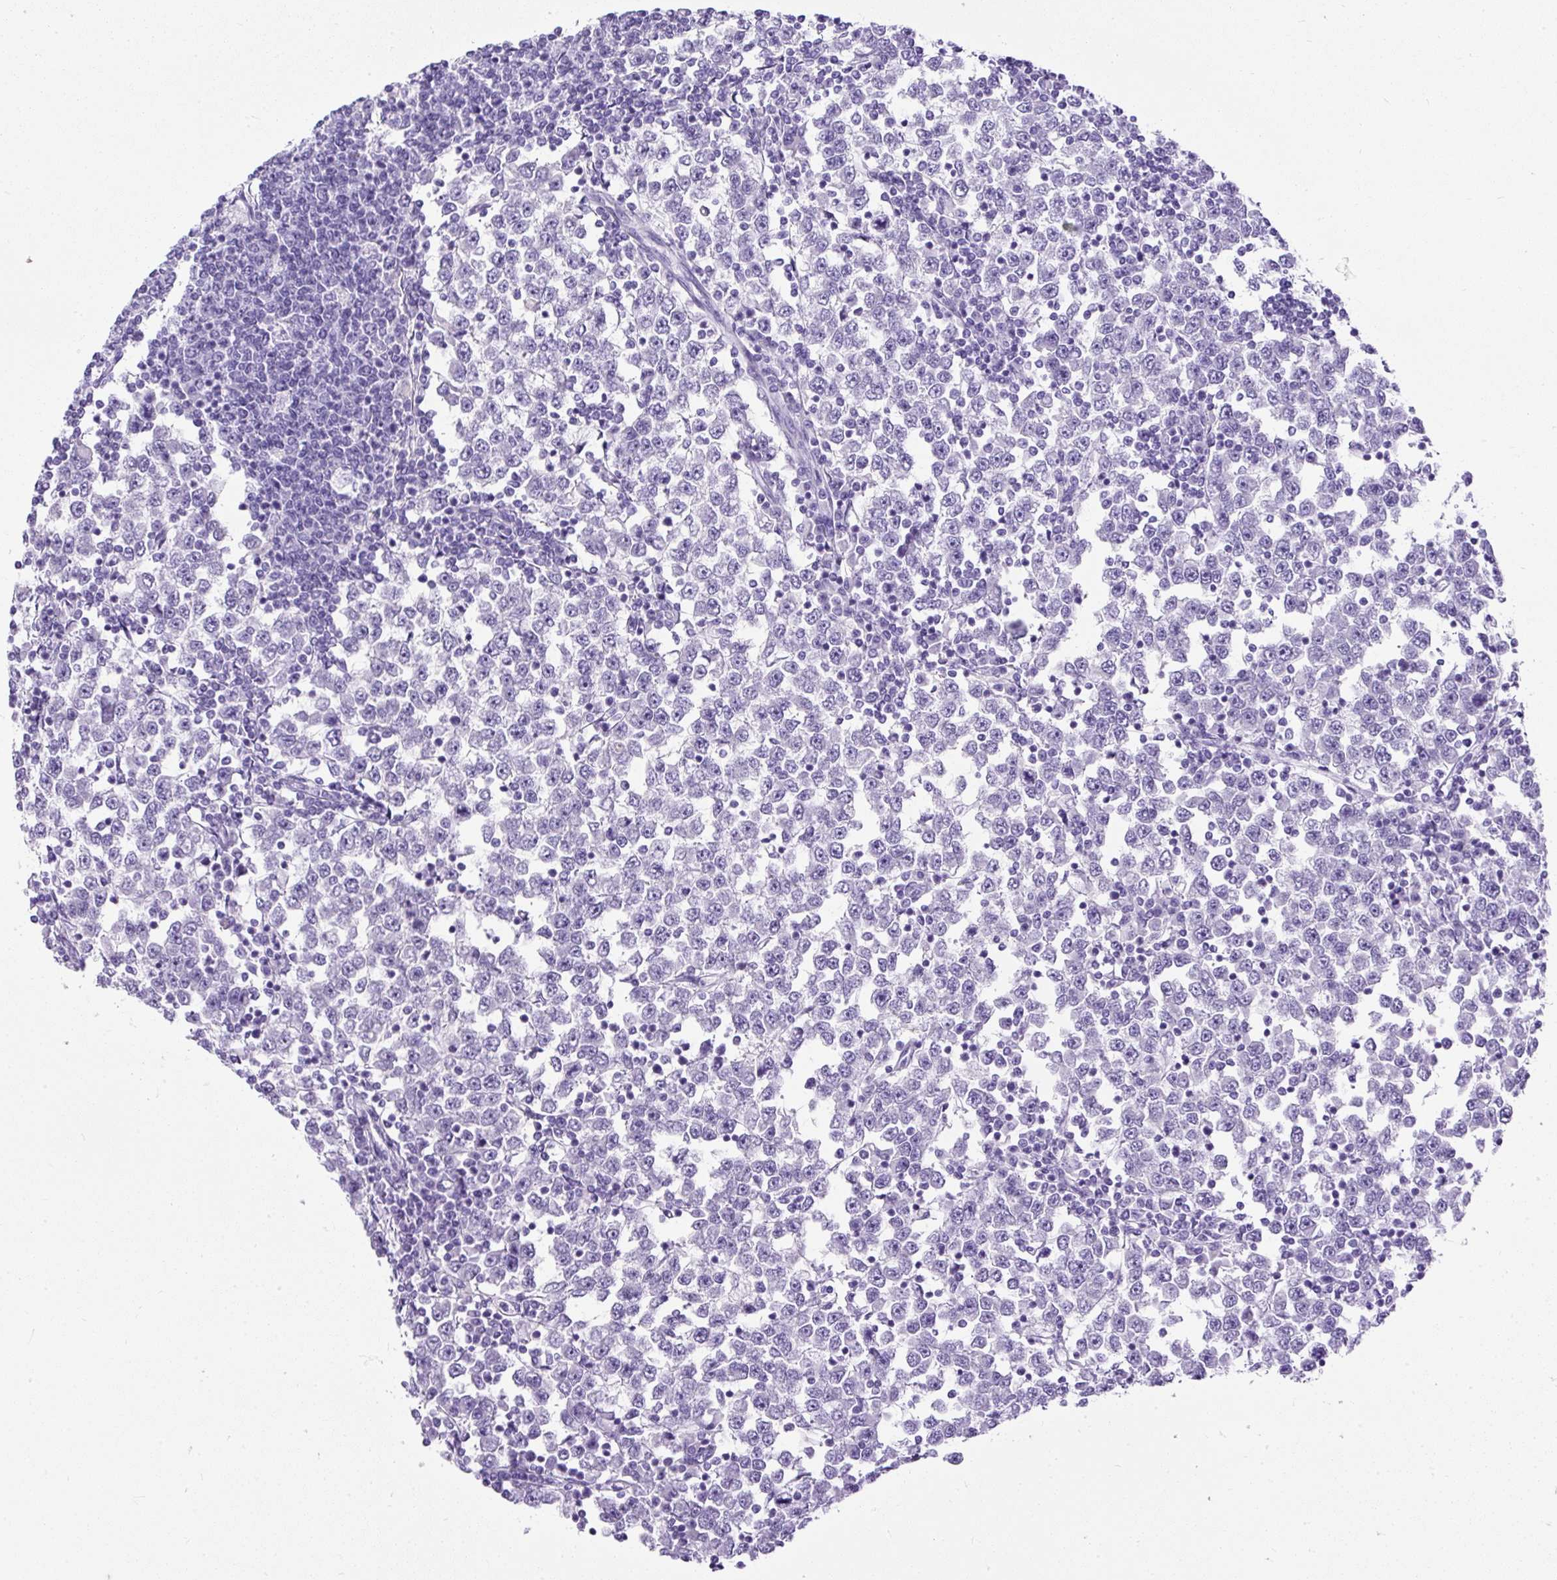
{"staining": {"intensity": "negative", "quantity": "none", "location": "none"}, "tissue": "testis cancer", "cell_type": "Tumor cells", "image_type": "cancer", "snomed": [{"axis": "morphology", "description": "Seminoma, NOS"}, {"axis": "topography", "description": "Testis"}], "caption": "Photomicrograph shows no protein expression in tumor cells of testis cancer (seminoma) tissue.", "gene": "UPP1", "patient": {"sex": "male", "age": 65}}